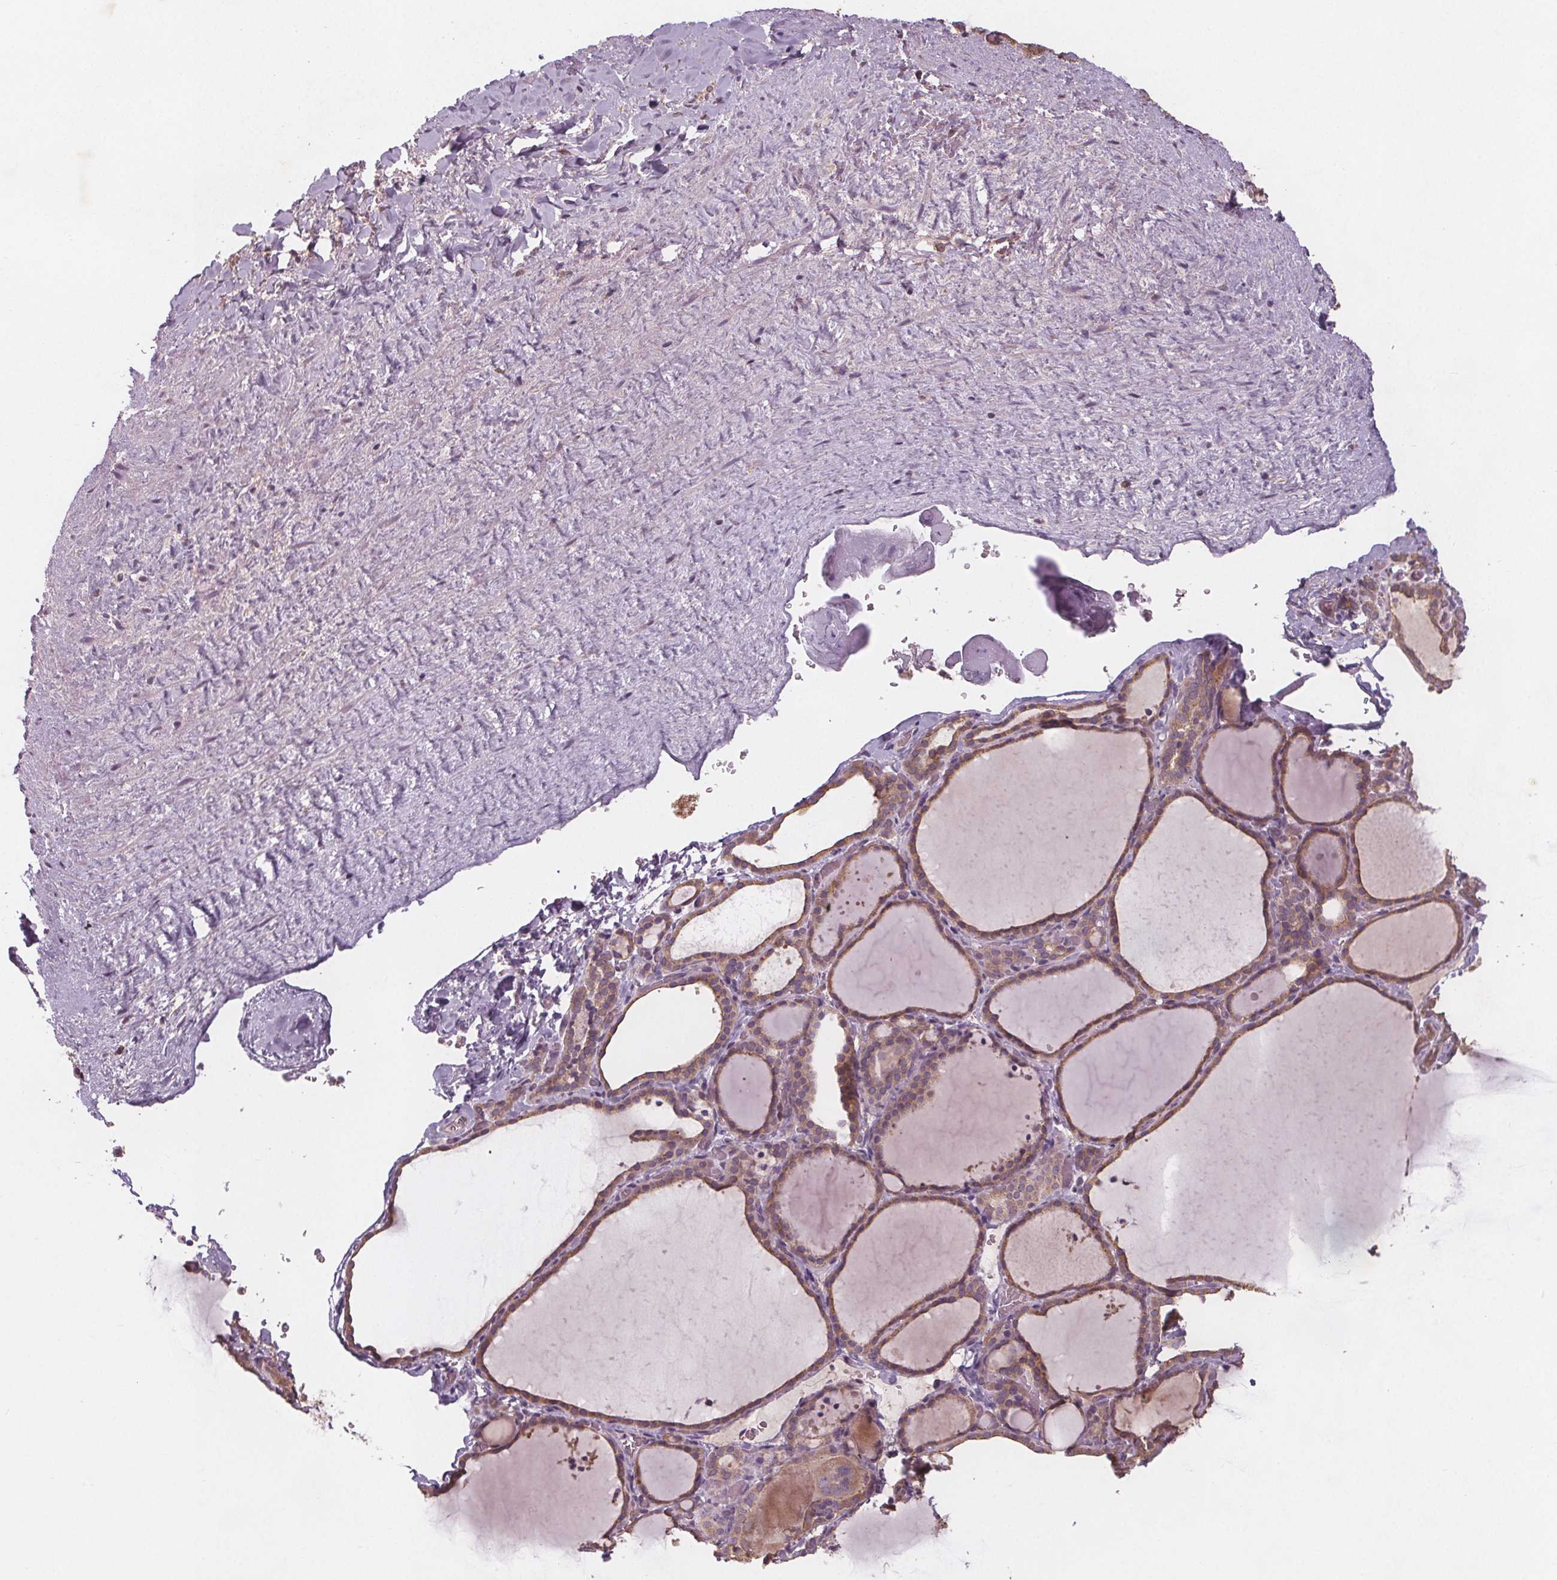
{"staining": {"intensity": "weak", "quantity": ">75%", "location": "cytoplasmic/membranous"}, "tissue": "thyroid gland", "cell_type": "Glandular cells", "image_type": "normal", "snomed": [{"axis": "morphology", "description": "Normal tissue, NOS"}, {"axis": "topography", "description": "Thyroid gland"}], "caption": "This micrograph exhibits immunohistochemistry (IHC) staining of benign thyroid gland, with low weak cytoplasmic/membranous positivity in about >75% of glandular cells.", "gene": "TMEM80", "patient": {"sex": "female", "age": 22}}